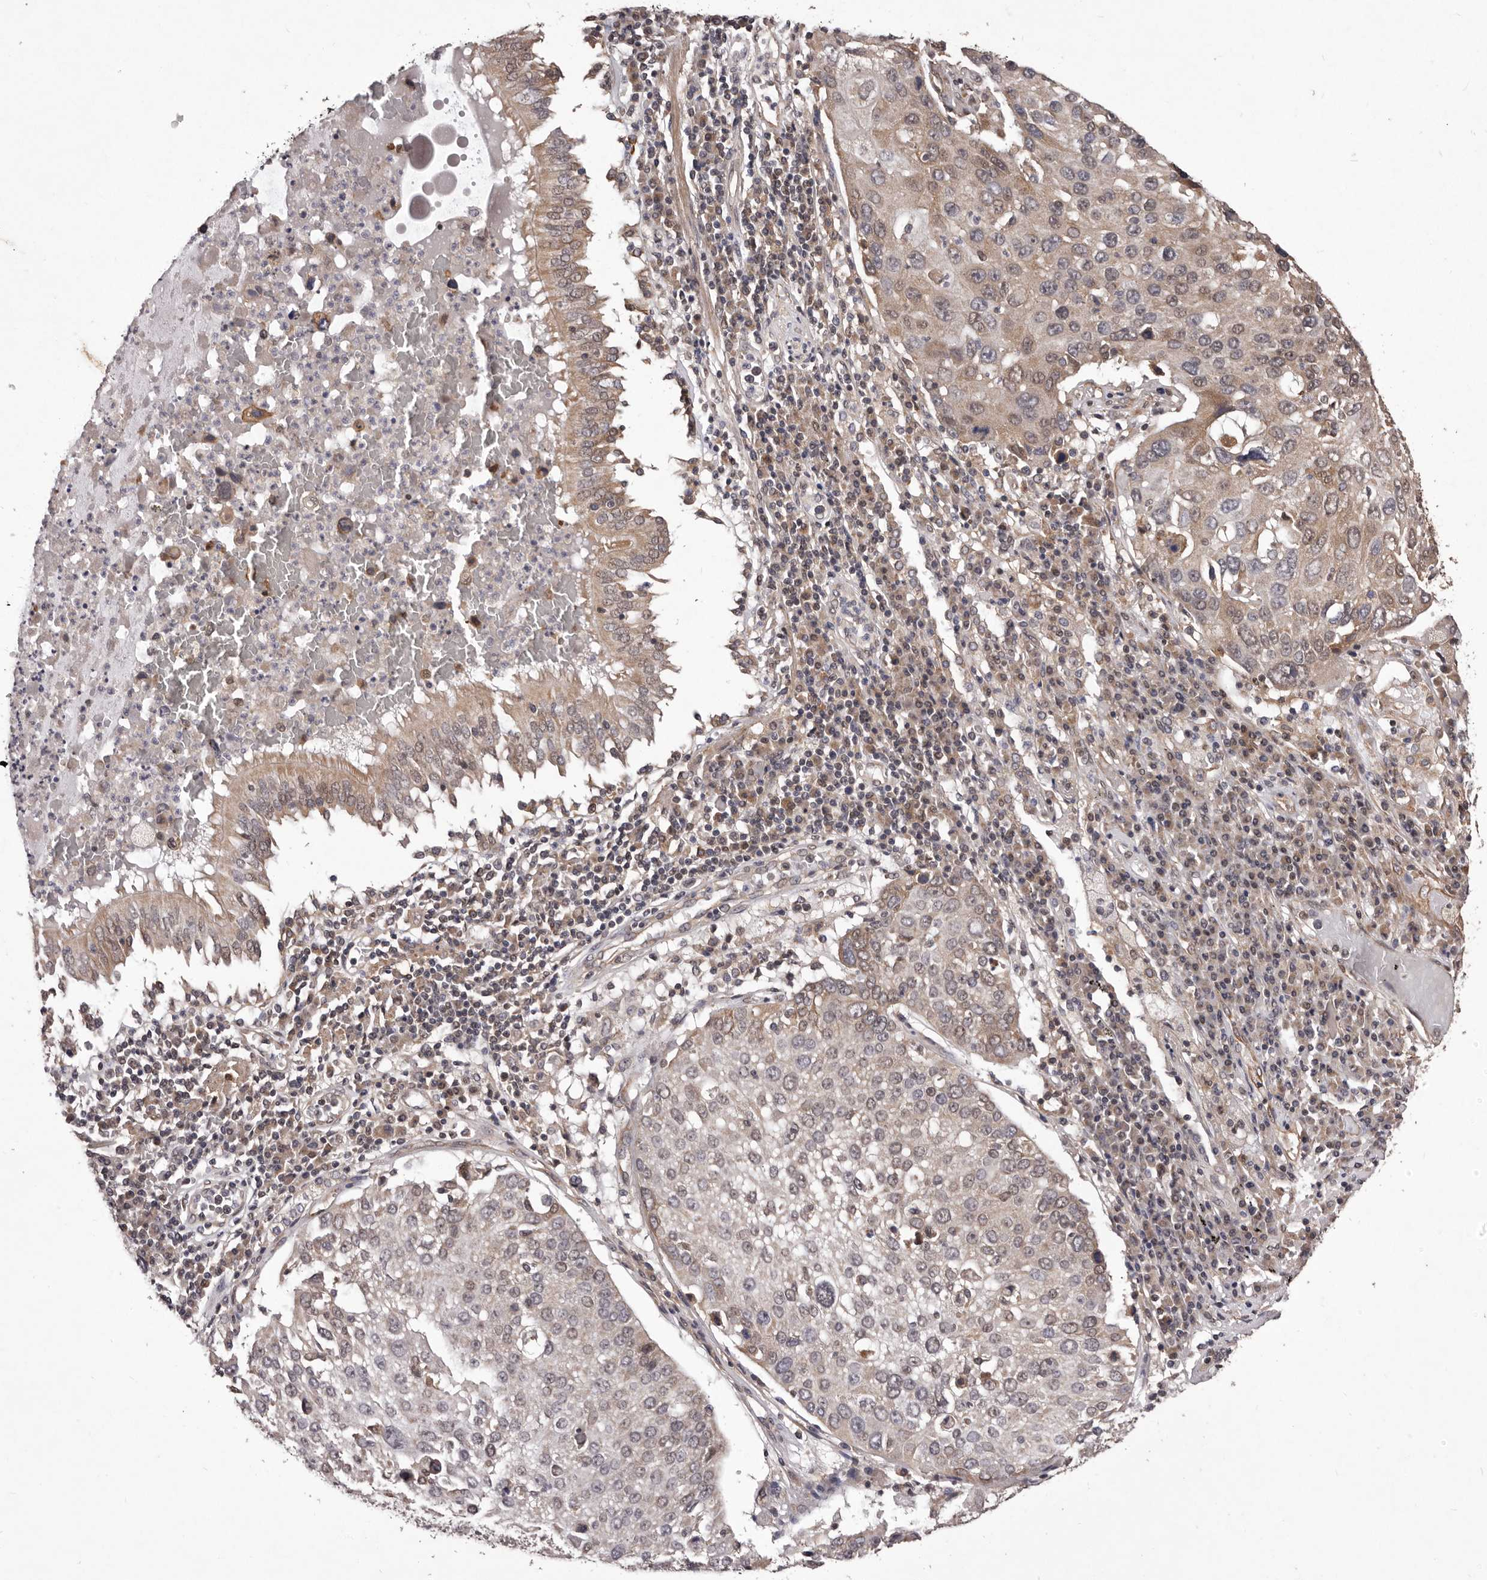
{"staining": {"intensity": "weak", "quantity": "<25%", "location": "cytoplasmic/membranous"}, "tissue": "lung cancer", "cell_type": "Tumor cells", "image_type": "cancer", "snomed": [{"axis": "morphology", "description": "Squamous cell carcinoma, NOS"}, {"axis": "topography", "description": "Lung"}], "caption": "Tumor cells show no significant protein expression in lung cancer. (Brightfield microscopy of DAB (3,3'-diaminobenzidine) immunohistochemistry (IHC) at high magnification).", "gene": "CELF3", "patient": {"sex": "male", "age": 65}}